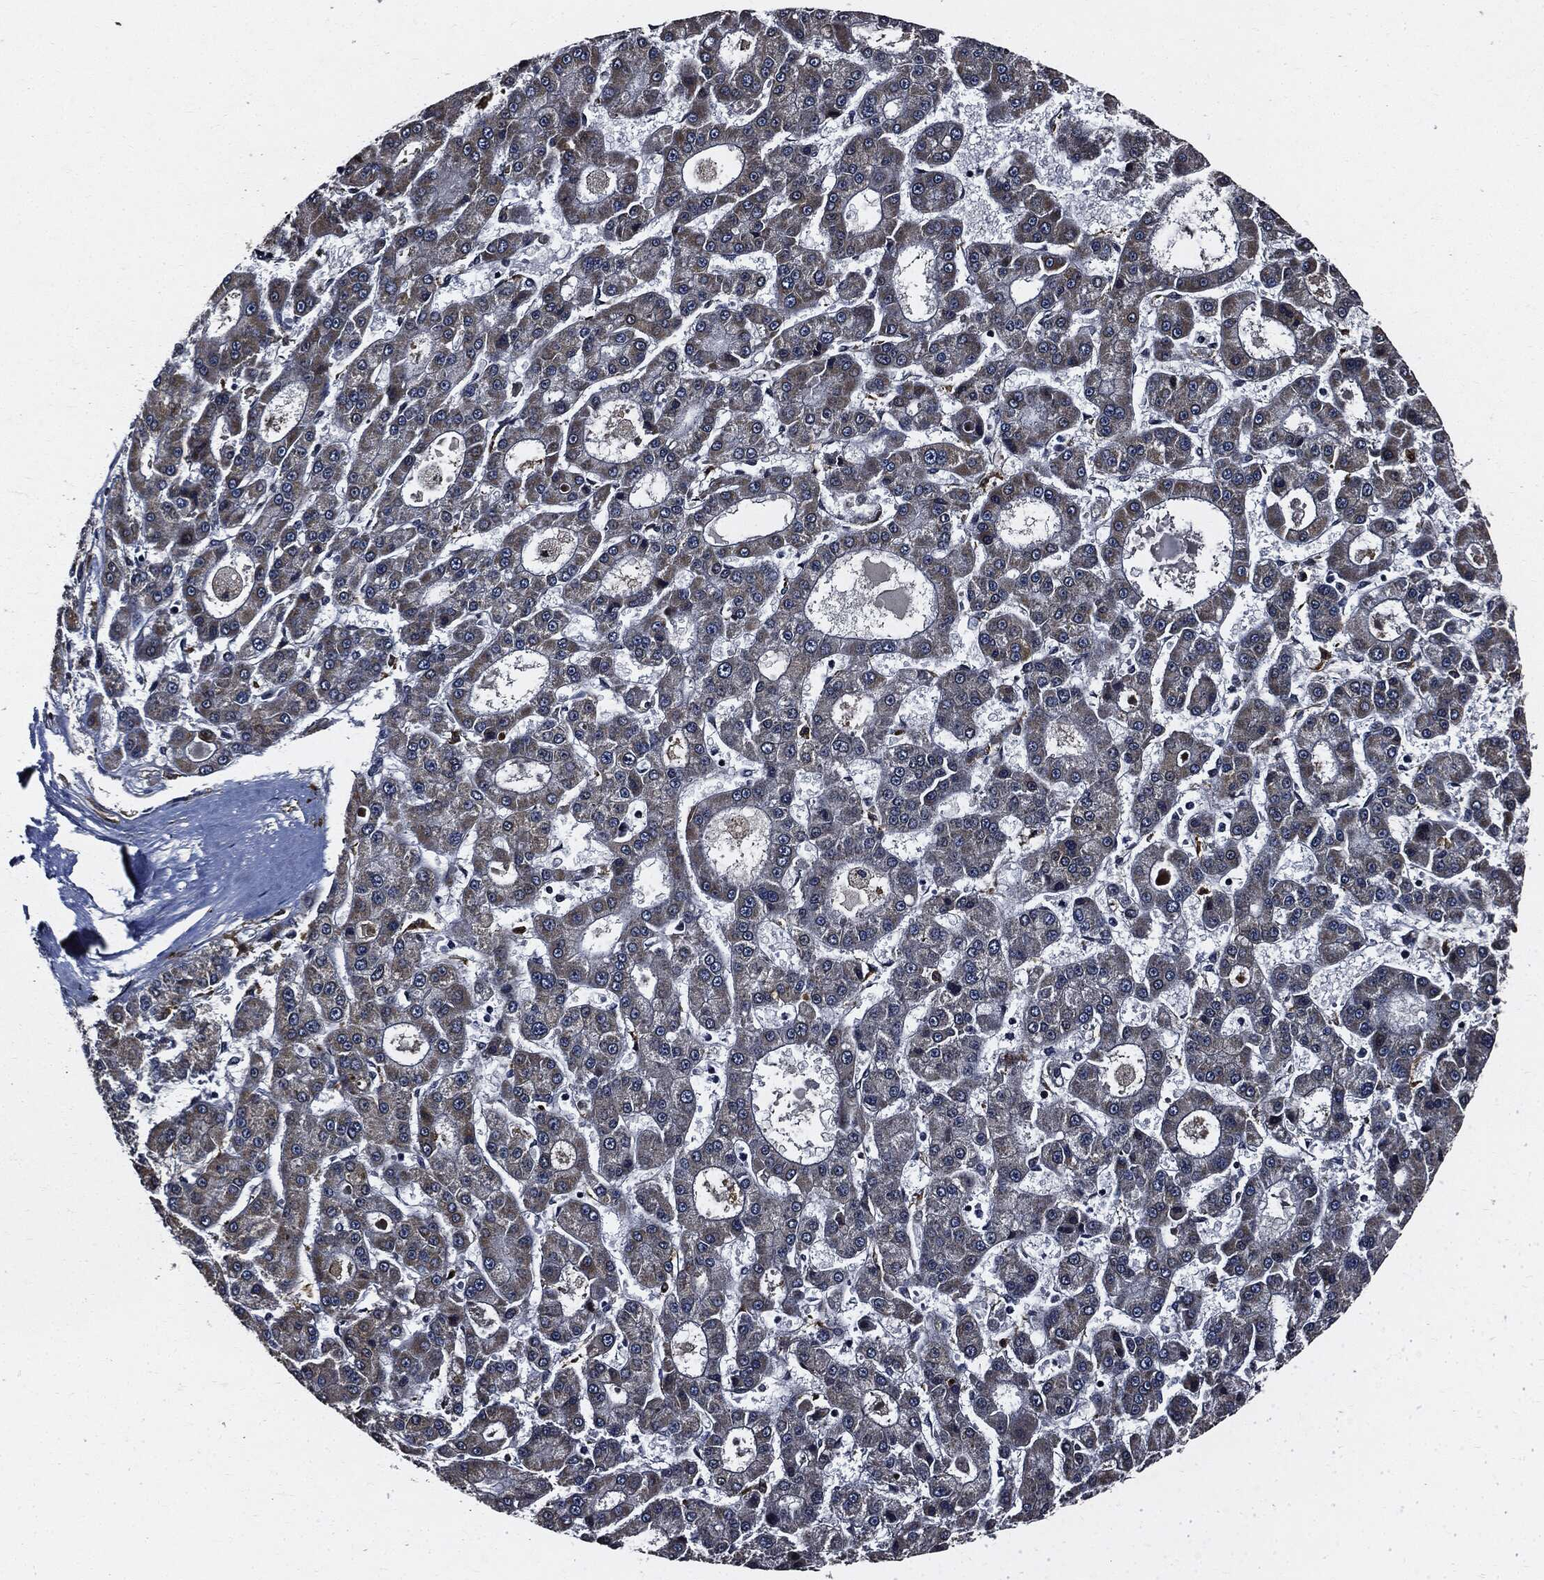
{"staining": {"intensity": "weak", "quantity": "<25%", "location": "cytoplasmic/membranous"}, "tissue": "liver cancer", "cell_type": "Tumor cells", "image_type": "cancer", "snomed": [{"axis": "morphology", "description": "Carcinoma, Hepatocellular, NOS"}, {"axis": "topography", "description": "Liver"}], "caption": "High magnification brightfield microscopy of hepatocellular carcinoma (liver) stained with DAB (3,3'-diaminobenzidine) (brown) and counterstained with hematoxylin (blue): tumor cells show no significant staining. (Stains: DAB (3,3'-diaminobenzidine) immunohistochemistry with hematoxylin counter stain, Microscopy: brightfield microscopy at high magnification).", "gene": "SUGT1", "patient": {"sex": "male", "age": 70}}